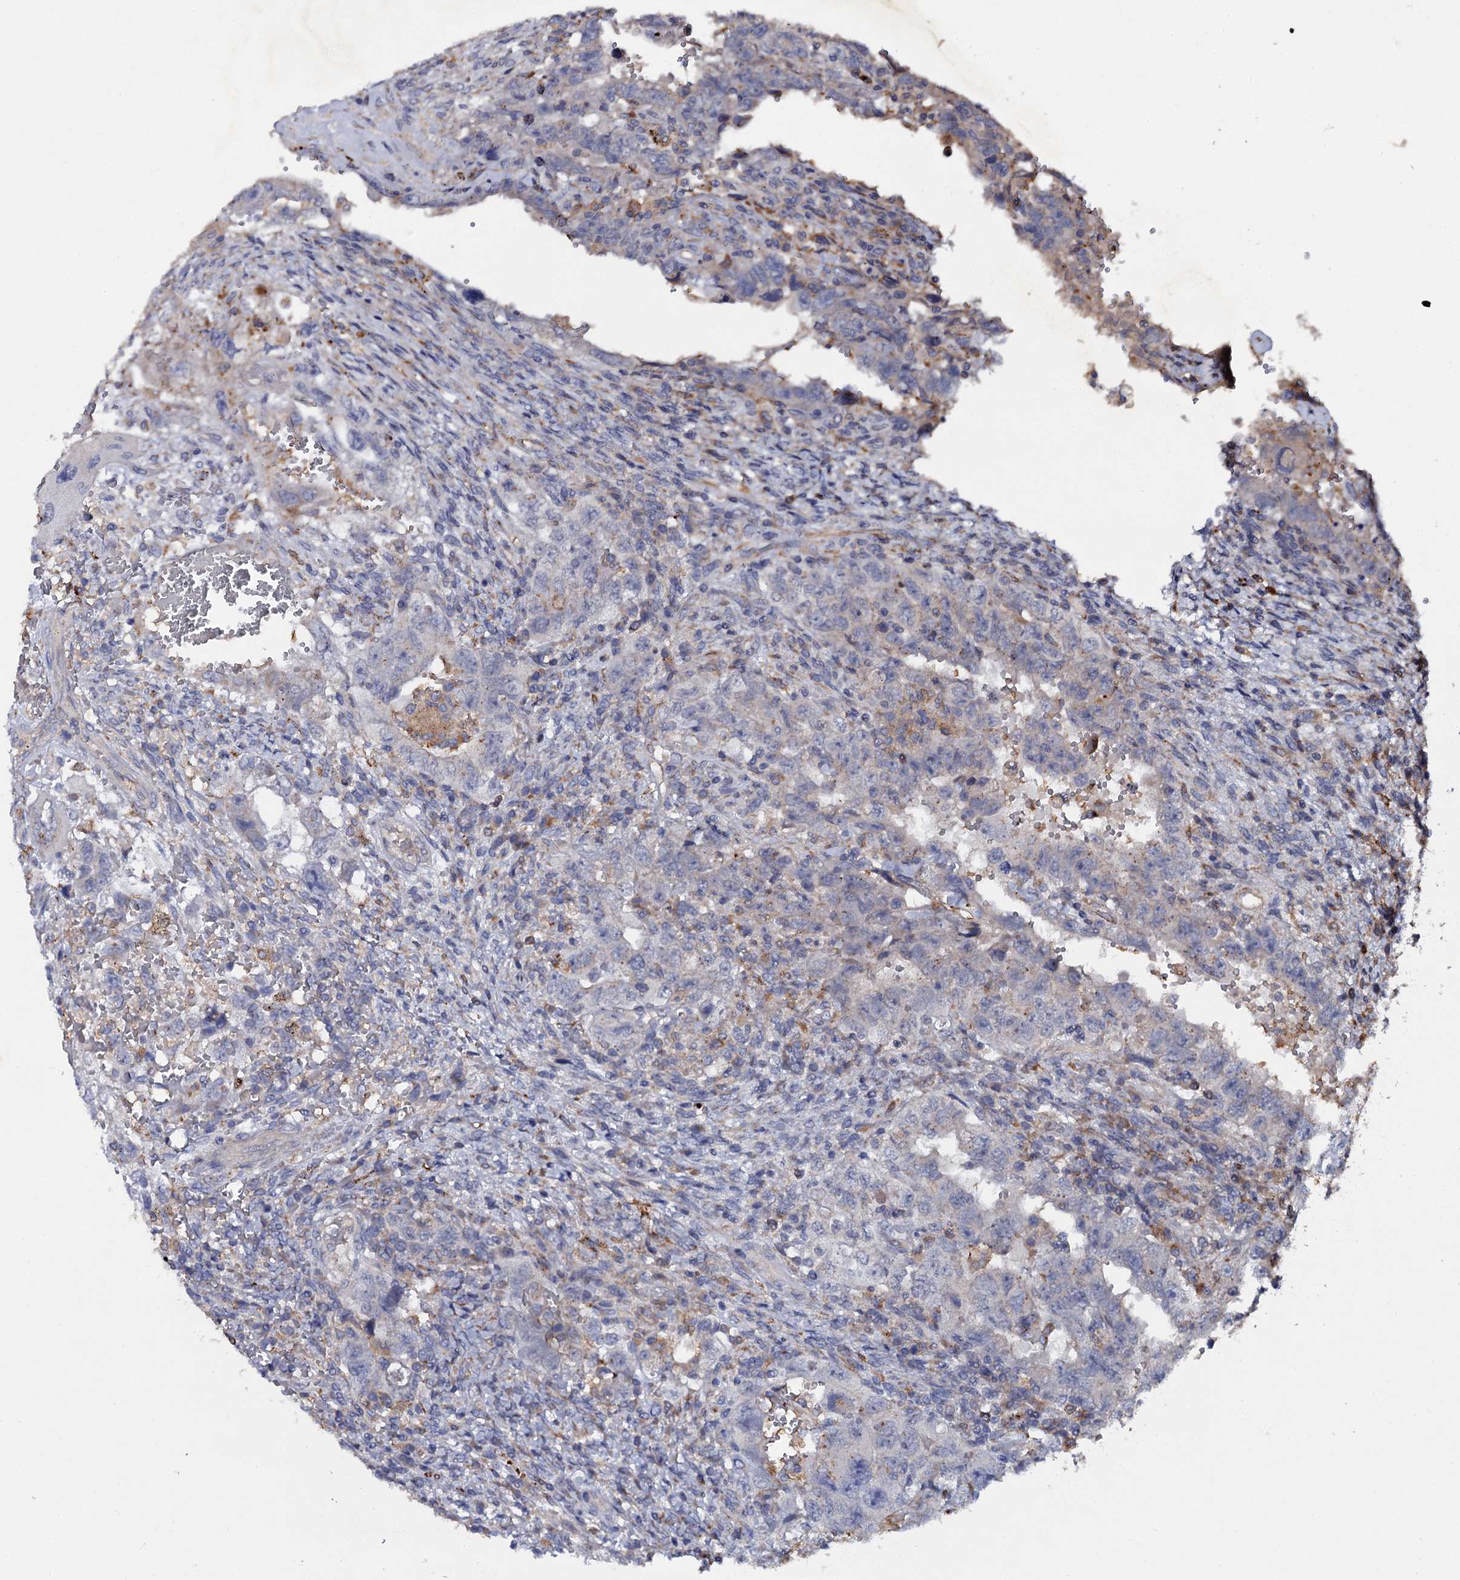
{"staining": {"intensity": "negative", "quantity": "none", "location": "none"}, "tissue": "testis cancer", "cell_type": "Tumor cells", "image_type": "cancer", "snomed": [{"axis": "morphology", "description": "Carcinoma, Embryonal, NOS"}, {"axis": "topography", "description": "Testis"}], "caption": "DAB immunohistochemical staining of human embryonal carcinoma (testis) exhibits no significant expression in tumor cells.", "gene": "LRRC28", "patient": {"sex": "male", "age": 26}}